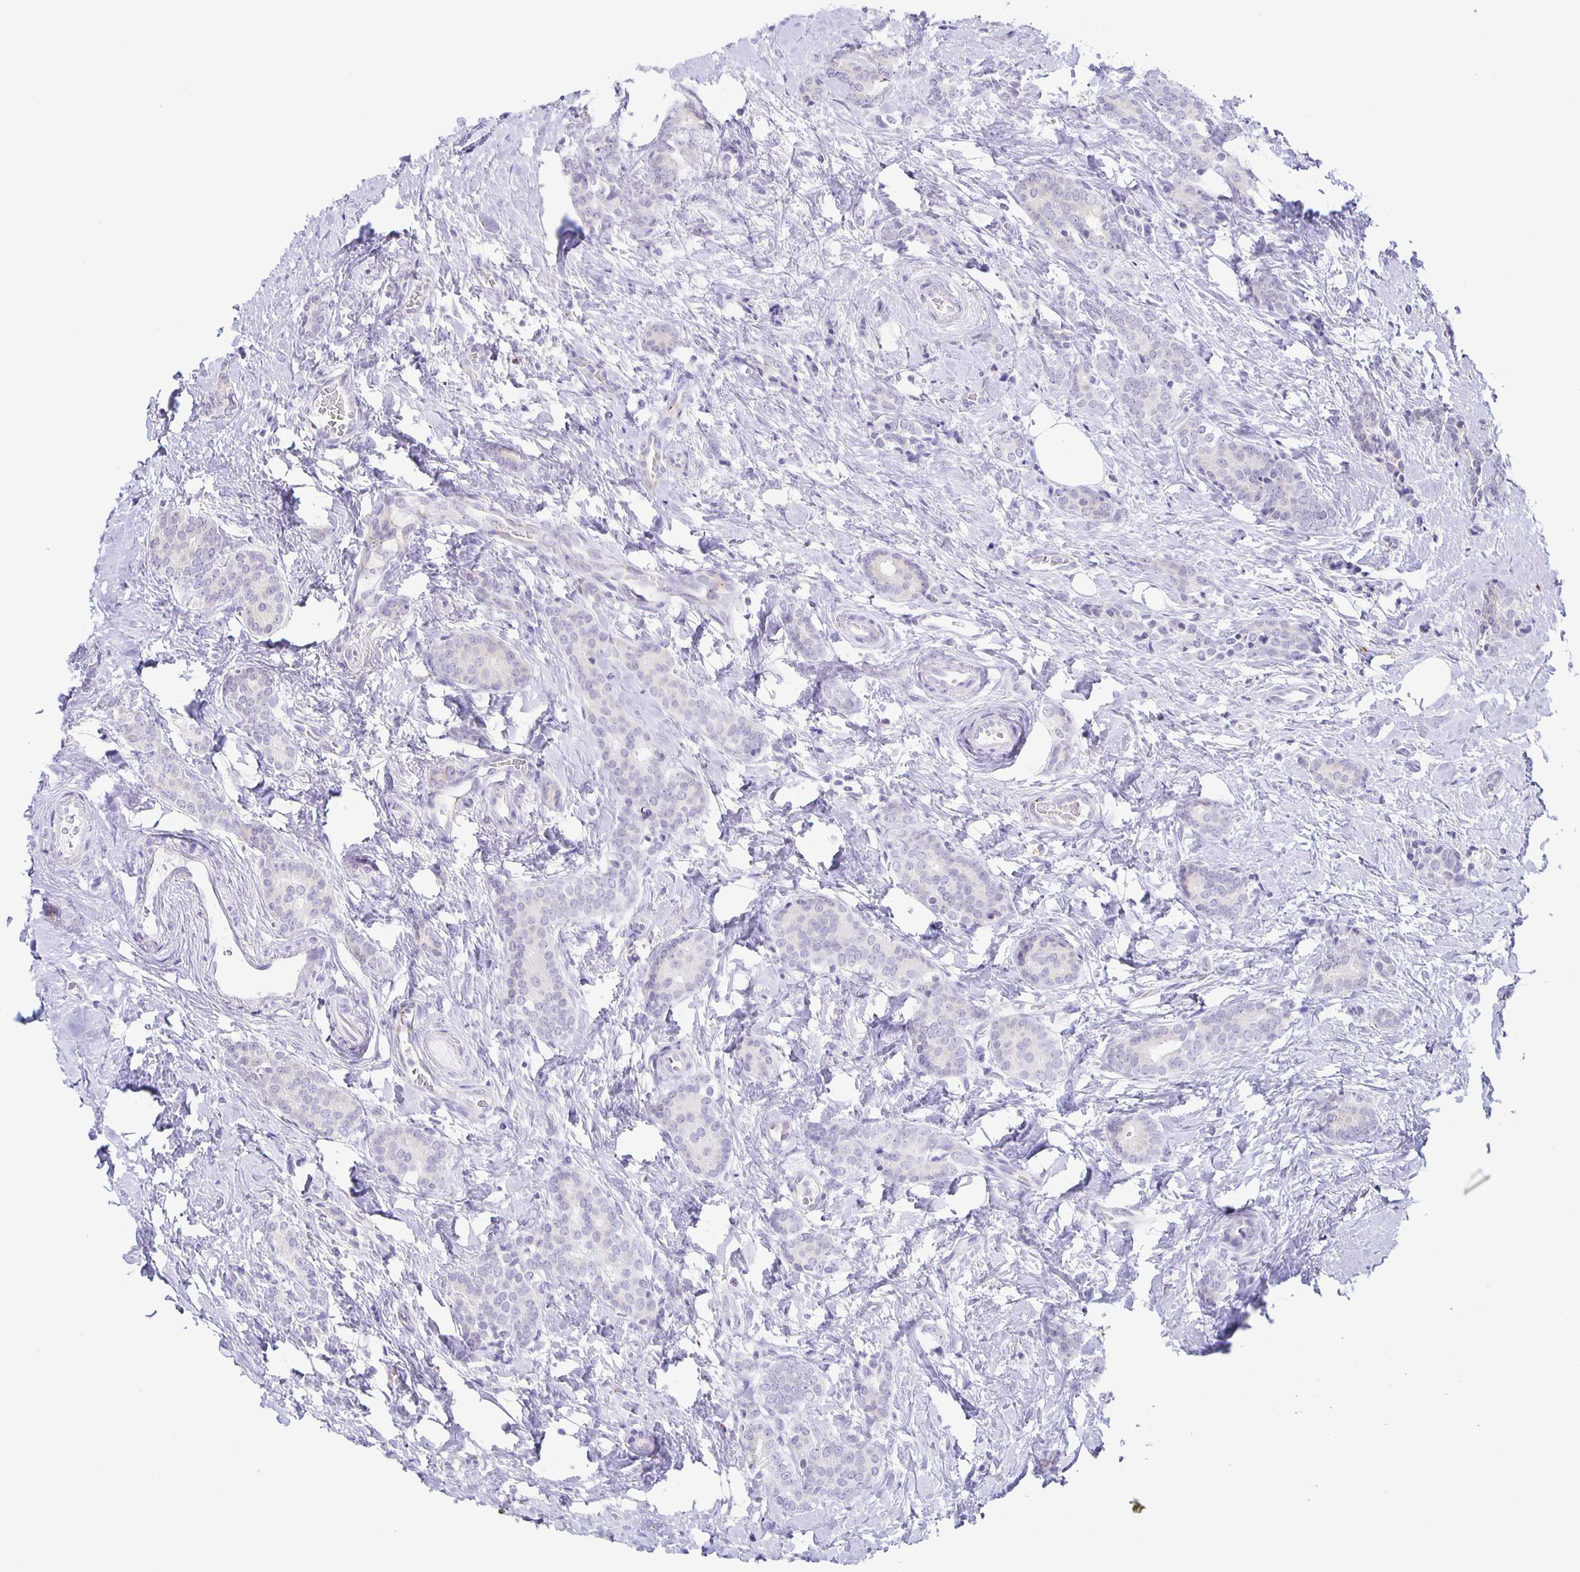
{"staining": {"intensity": "negative", "quantity": "none", "location": "none"}, "tissue": "breast cancer", "cell_type": "Tumor cells", "image_type": "cancer", "snomed": [{"axis": "morphology", "description": "Normal tissue, NOS"}, {"axis": "morphology", "description": "Duct carcinoma"}, {"axis": "topography", "description": "Breast"}], "caption": "Immunohistochemistry (IHC) of breast cancer (infiltrating ductal carcinoma) reveals no expression in tumor cells.", "gene": "LIPA", "patient": {"sex": "female", "age": 77}}